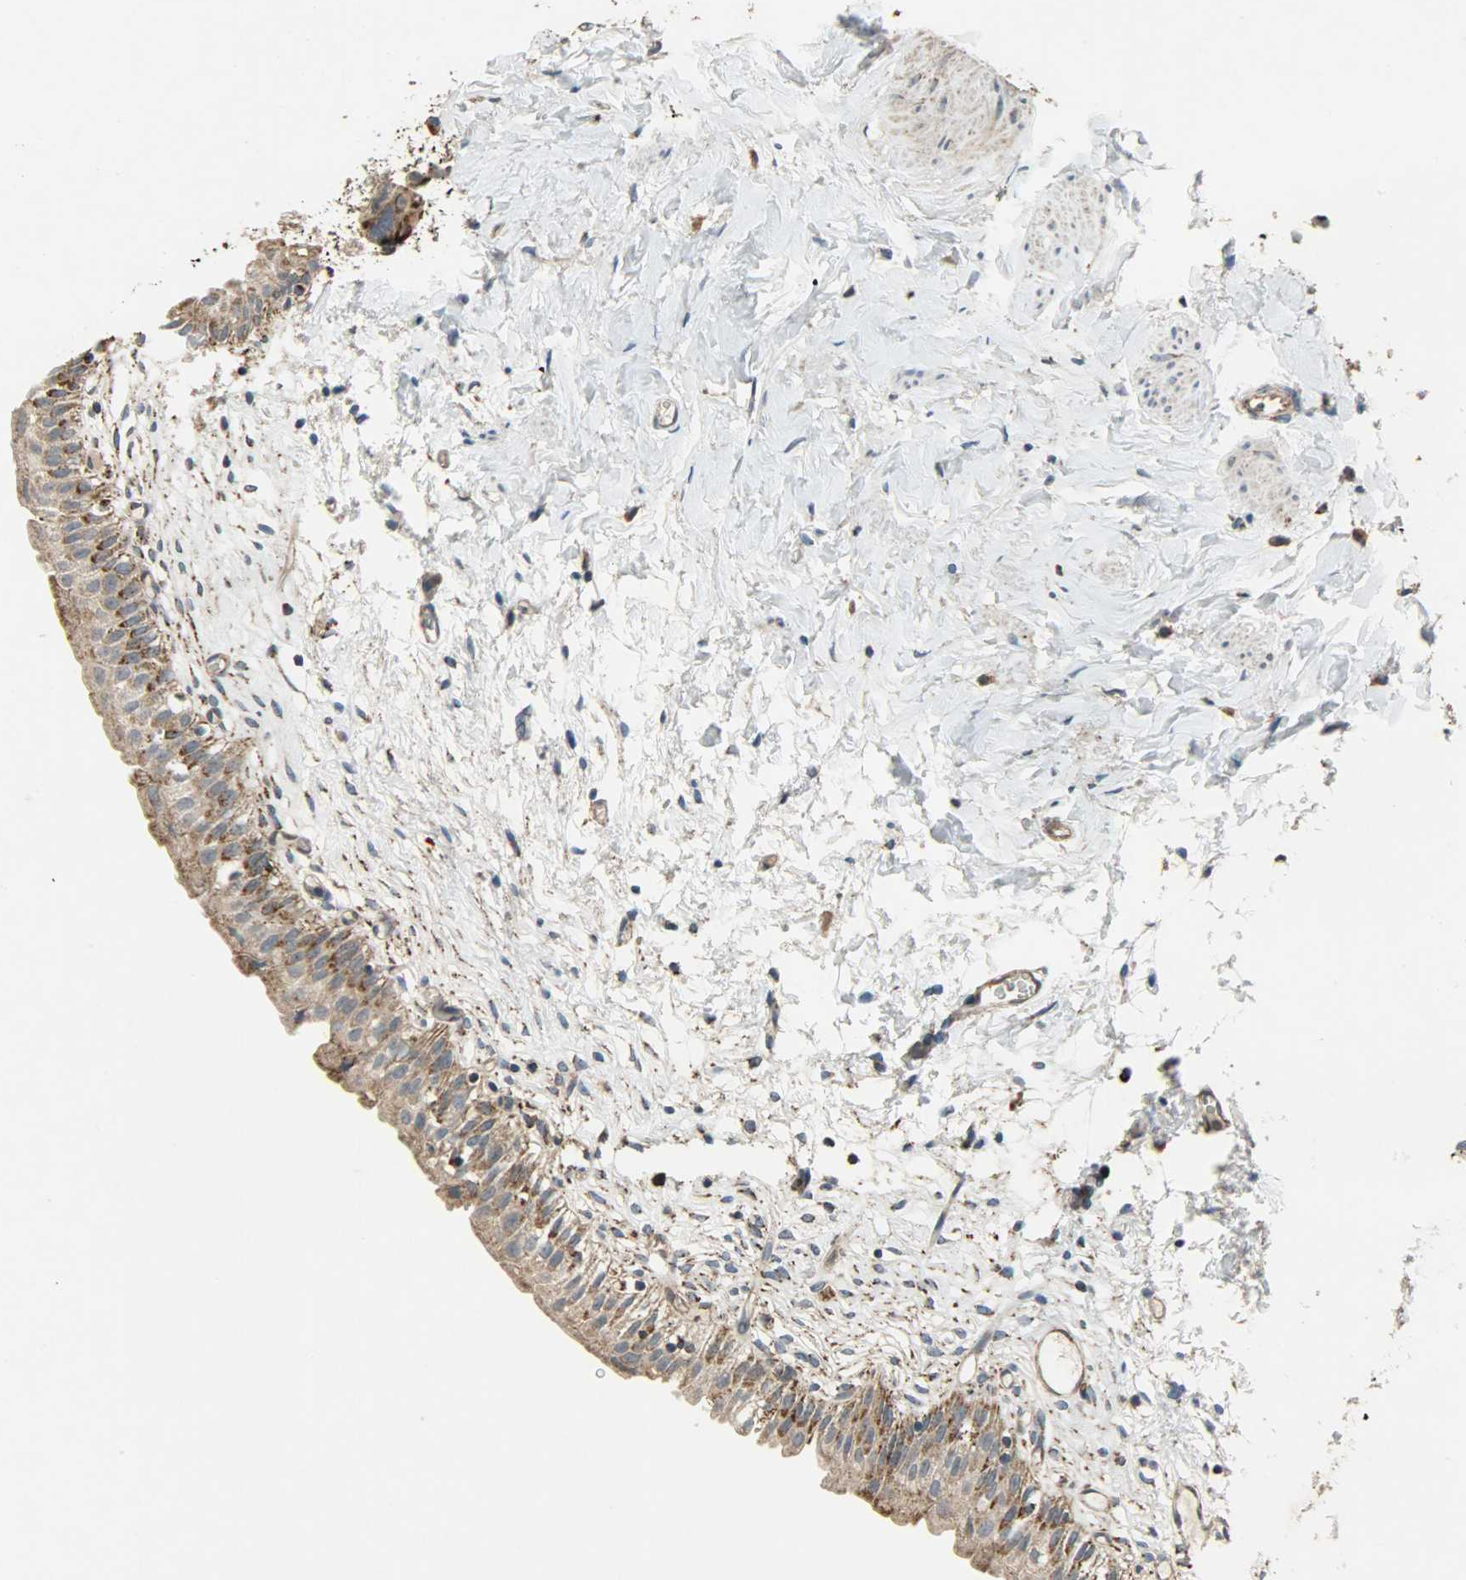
{"staining": {"intensity": "strong", "quantity": ">75%", "location": "cytoplasmic/membranous"}, "tissue": "urinary bladder", "cell_type": "Urothelial cells", "image_type": "normal", "snomed": [{"axis": "morphology", "description": "Normal tissue, NOS"}, {"axis": "topography", "description": "Urinary bladder"}], "caption": "Protein expression analysis of normal human urinary bladder reveals strong cytoplasmic/membranous positivity in about >75% of urothelial cells. The staining was performed using DAB, with brown indicating positive protein expression. Nuclei are stained blue with hematoxylin.", "gene": "AMT", "patient": {"sex": "female", "age": 80}}